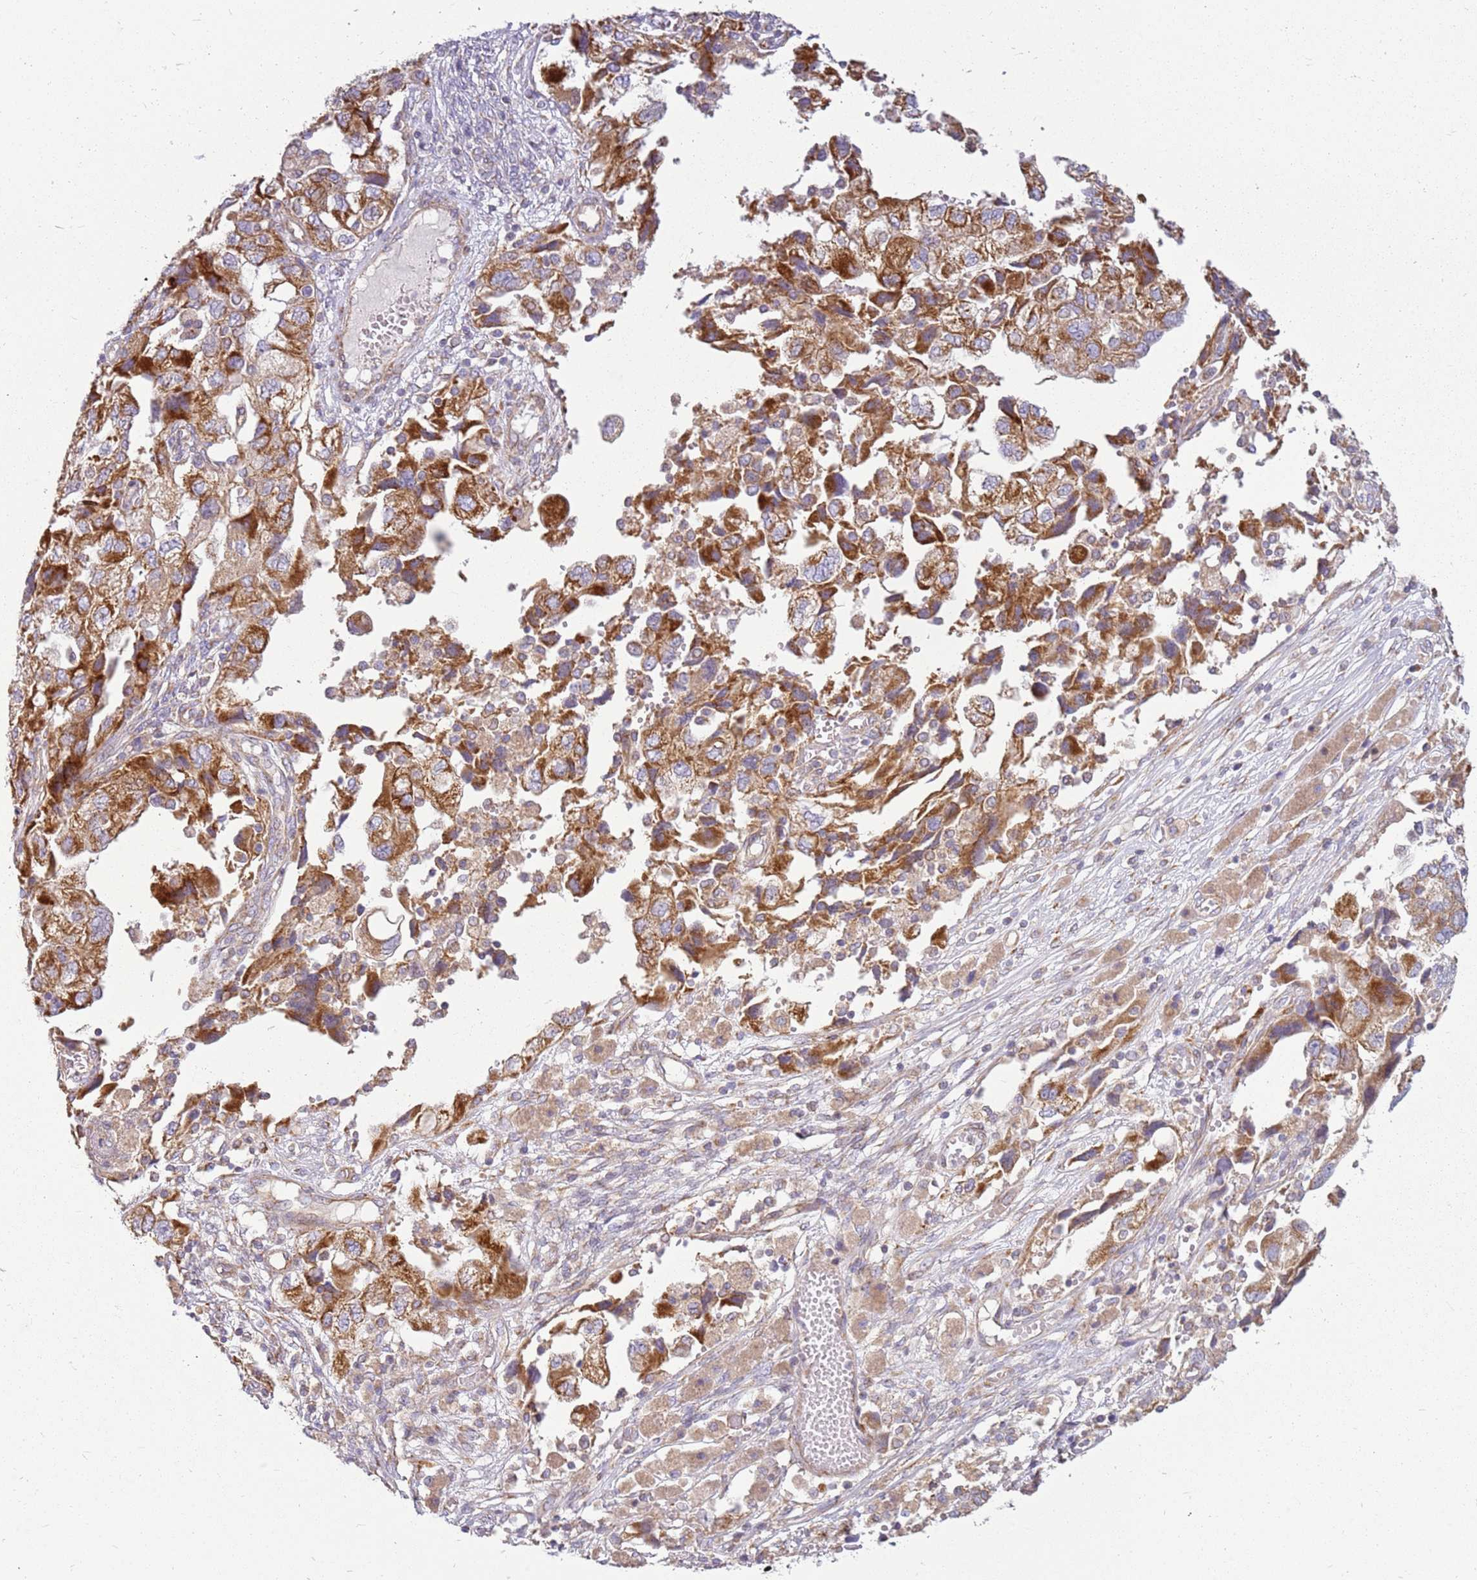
{"staining": {"intensity": "moderate", "quantity": ">75%", "location": "cytoplasmic/membranous"}, "tissue": "ovarian cancer", "cell_type": "Tumor cells", "image_type": "cancer", "snomed": [{"axis": "morphology", "description": "Carcinoma, NOS"}, {"axis": "morphology", "description": "Cystadenocarcinoma, serous, NOS"}, {"axis": "topography", "description": "Ovary"}], "caption": "Protein positivity by immunohistochemistry reveals moderate cytoplasmic/membranous expression in approximately >75% of tumor cells in carcinoma (ovarian). (Brightfield microscopy of DAB IHC at high magnification).", "gene": "TMEM200C", "patient": {"sex": "female", "age": 69}}